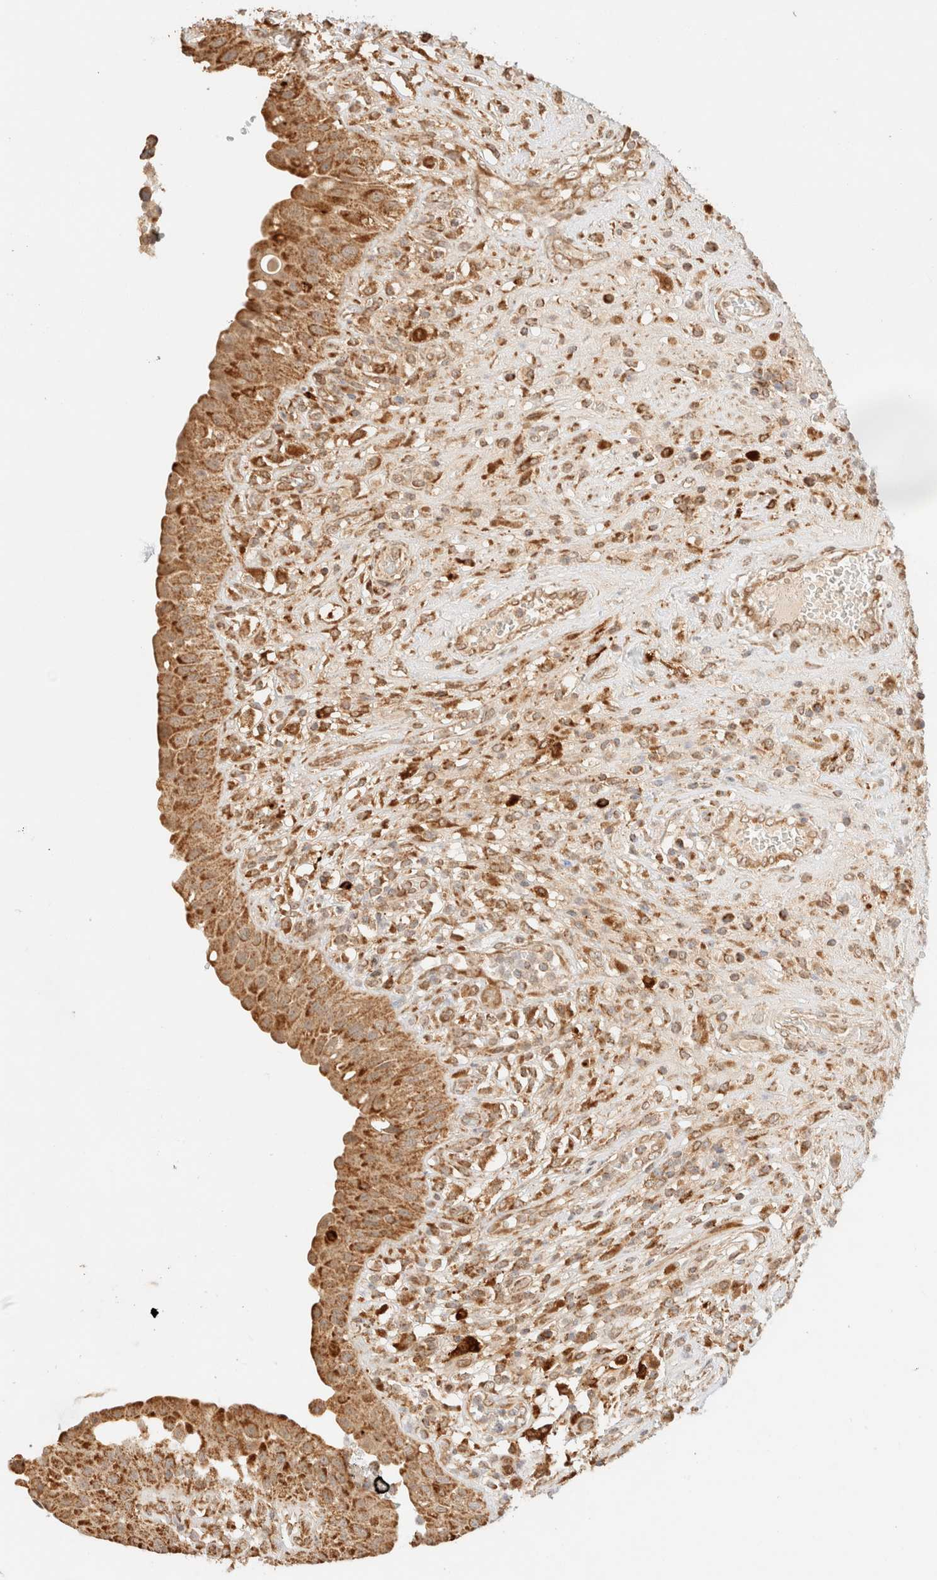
{"staining": {"intensity": "moderate", "quantity": ">75%", "location": "cytoplasmic/membranous"}, "tissue": "urinary bladder", "cell_type": "Urothelial cells", "image_type": "normal", "snomed": [{"axis": "morphology", "description": "Normal tissue, NOS"}, {"axis": "topography", "description": "Urinary bladder"}], "caption": "Moderate cytoplasmic/membranous expression is identified in approximately >75% of urothelial cells in benign urinary bladder.", "gene": "TACO1", "patient": {"sex": "female", "age": 62}}